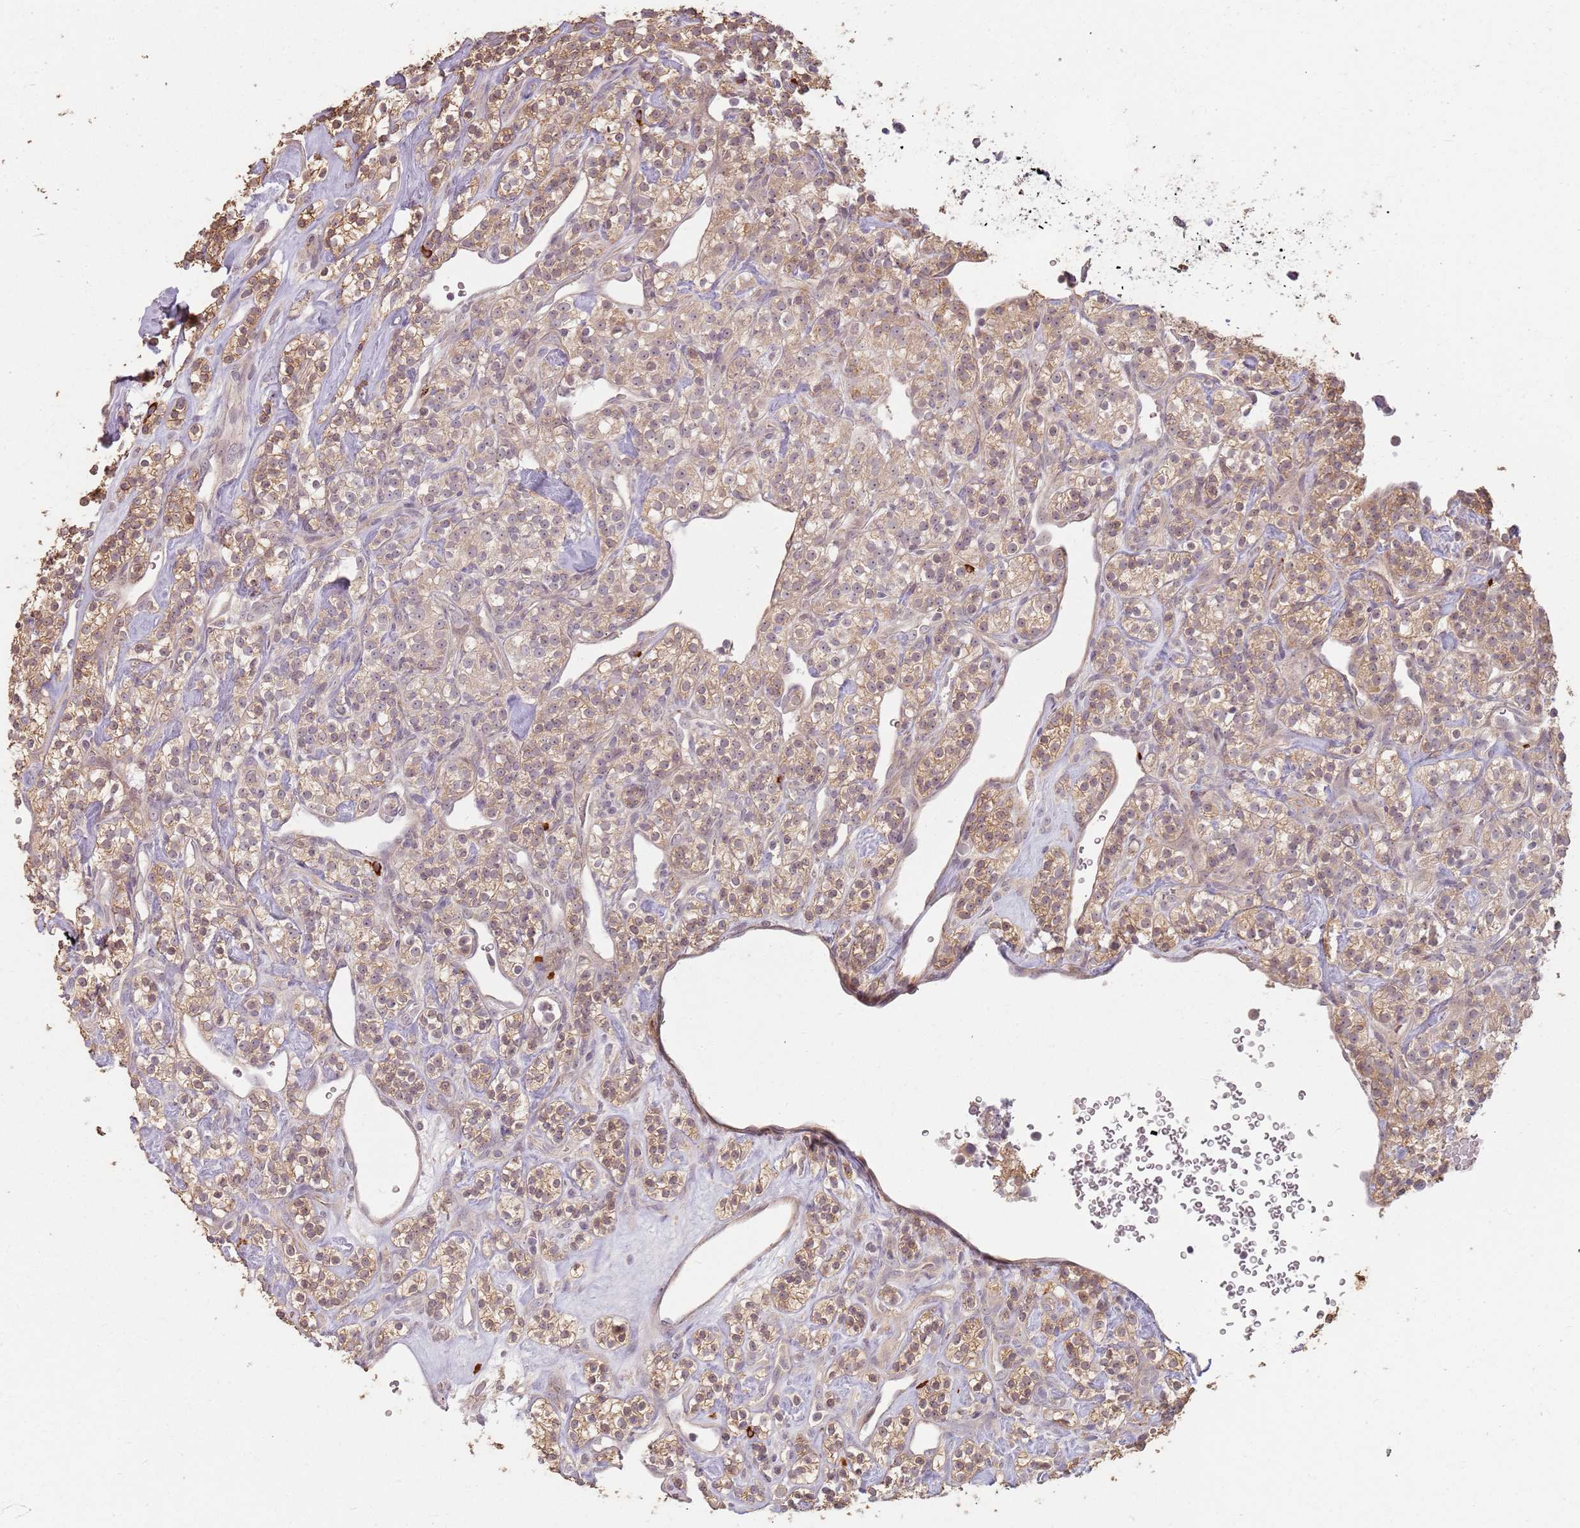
{"staining": {"intensity": "moderate", "quantity": "<25%", "location": "cytoplasmic/membranous"}, "tissue": "renal cancer", "cell_type": "Tumor cells", "image_type": "cancer", "snomed": [{"axis": "morphology", "description": "Adenocarcinoma, NOS"}, {"axis": "topography", "description": "Kidney"}], "caption": "Renal cancer (adenocarcinoma) stained for a protein (brown) exhibits moderate cytoplasmic/membranous positive staining in about <25% of tumor cells.", "gene": "CCDC168", "patient": {"sex": "male", "age": 77}}